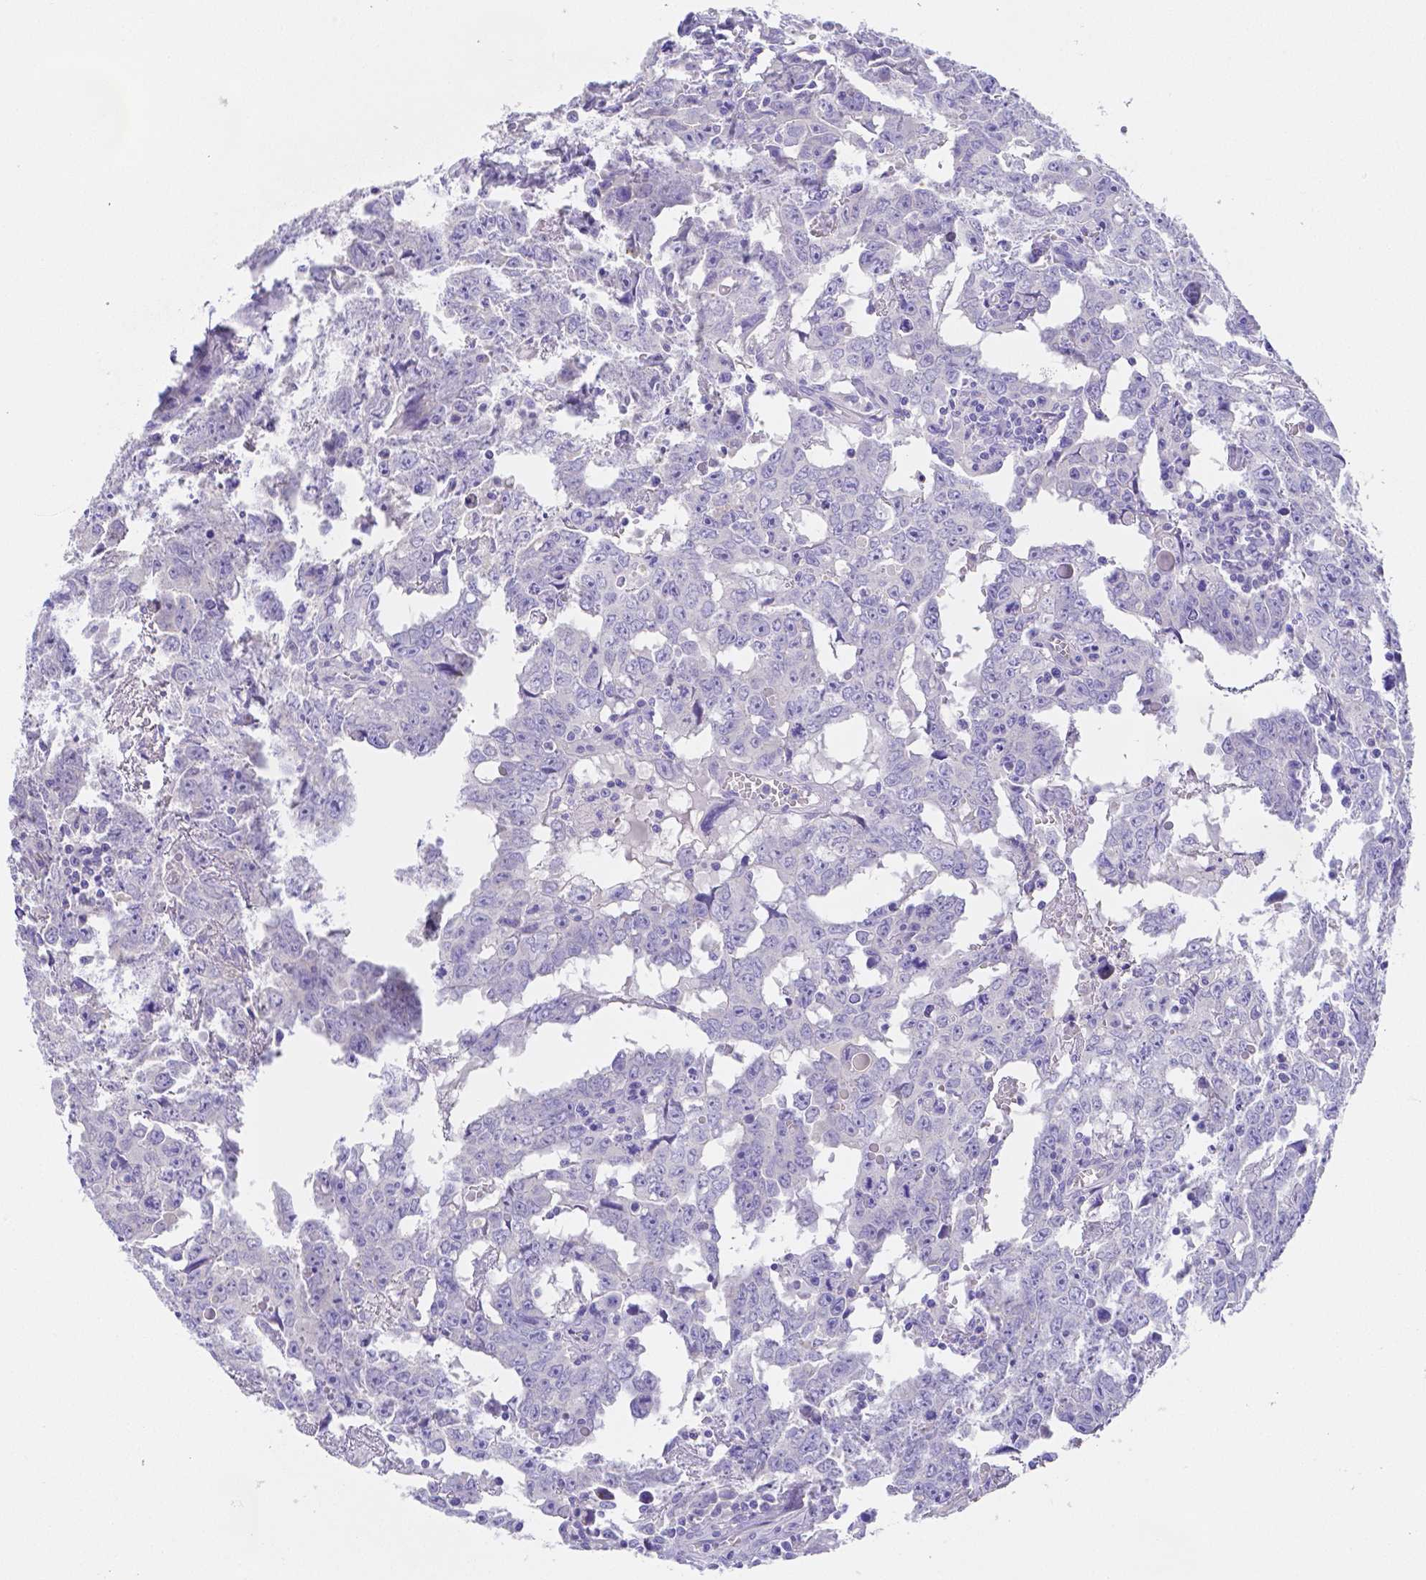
{"staining": {"intensity": "negative", "quantity": "none", "location": "none"}, "tissue": "testis cancer", "cell_type": "Tumor cells", "image_type": "cancer", "snomed": [{"axis": "morphology", "description": "Carcinoma, Embryonal, NOS"}, {"axis": "topography", "description": "Testis"}], "caption": "Immunohistochemistry histopathology image of human testis embryonal carcinoma stained for a protein (brown), which displays no positivity in tumor cells.", "gene": "ZG16B", "patient": {"sex": "male", "age": 22}}